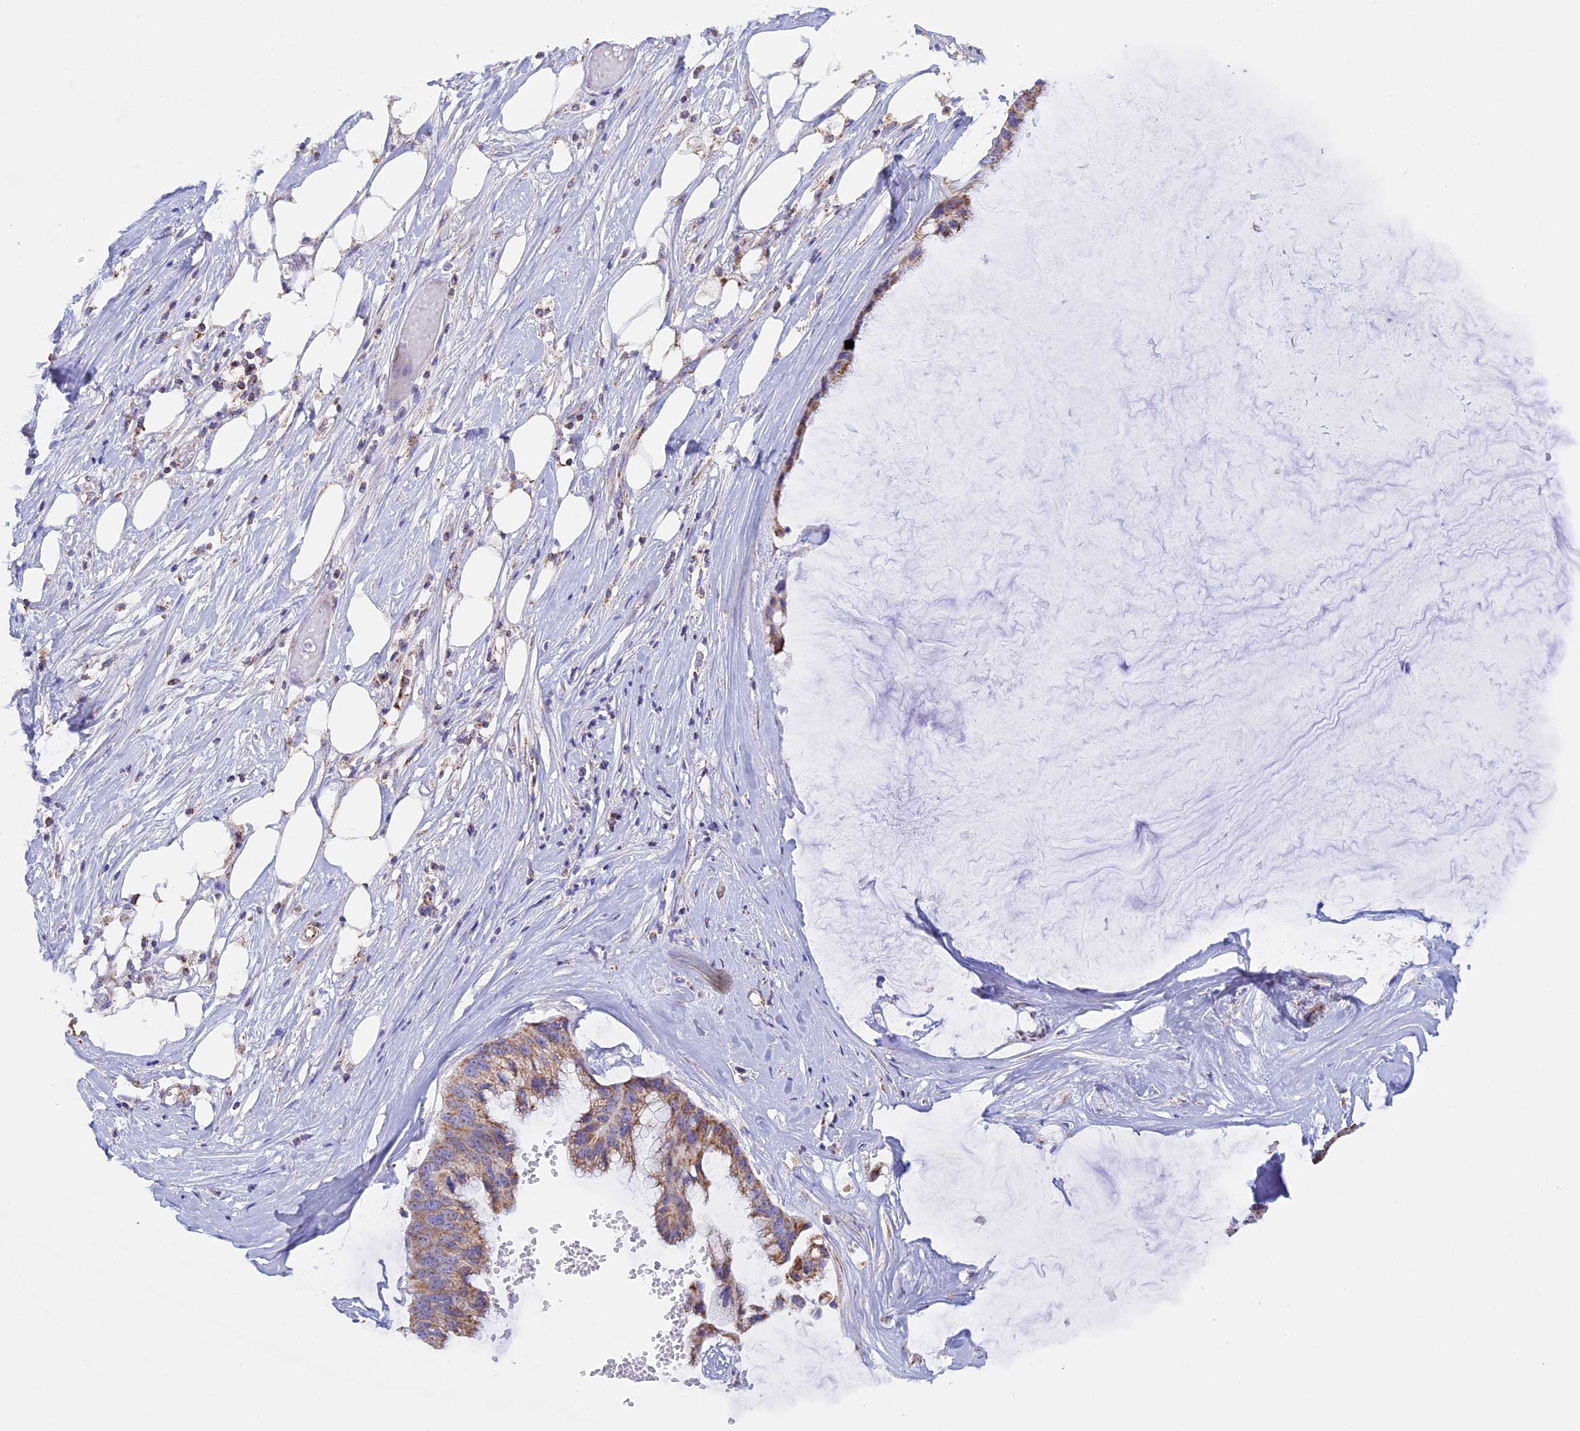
{"staining": {"intensity": "moderate", "quantity": "25%-75%", "location": "cytoplasmic/membranous"}, "tissue": "ovarian cancer", "cell_type": "Tumor cells", "image_type": "cancer", "snomed": [{"axis": "morphology", "description": "Cystadenocarcinoma, mucinous, NOS"}, {"axis": "topography", "description": "Ovary"}], "caption": "A brown stain labels moderate cytoplasmic/membranous expression of a protein in human ovarian cancer (mucinous cystadenocarcinoma) tumor cells. (DAB (3,3'-diaminobenzidine) IHC with brightfield microscopy, high magnification).", "gene": "KCNG1", "patient": {"sex": "female", "age": 39}}